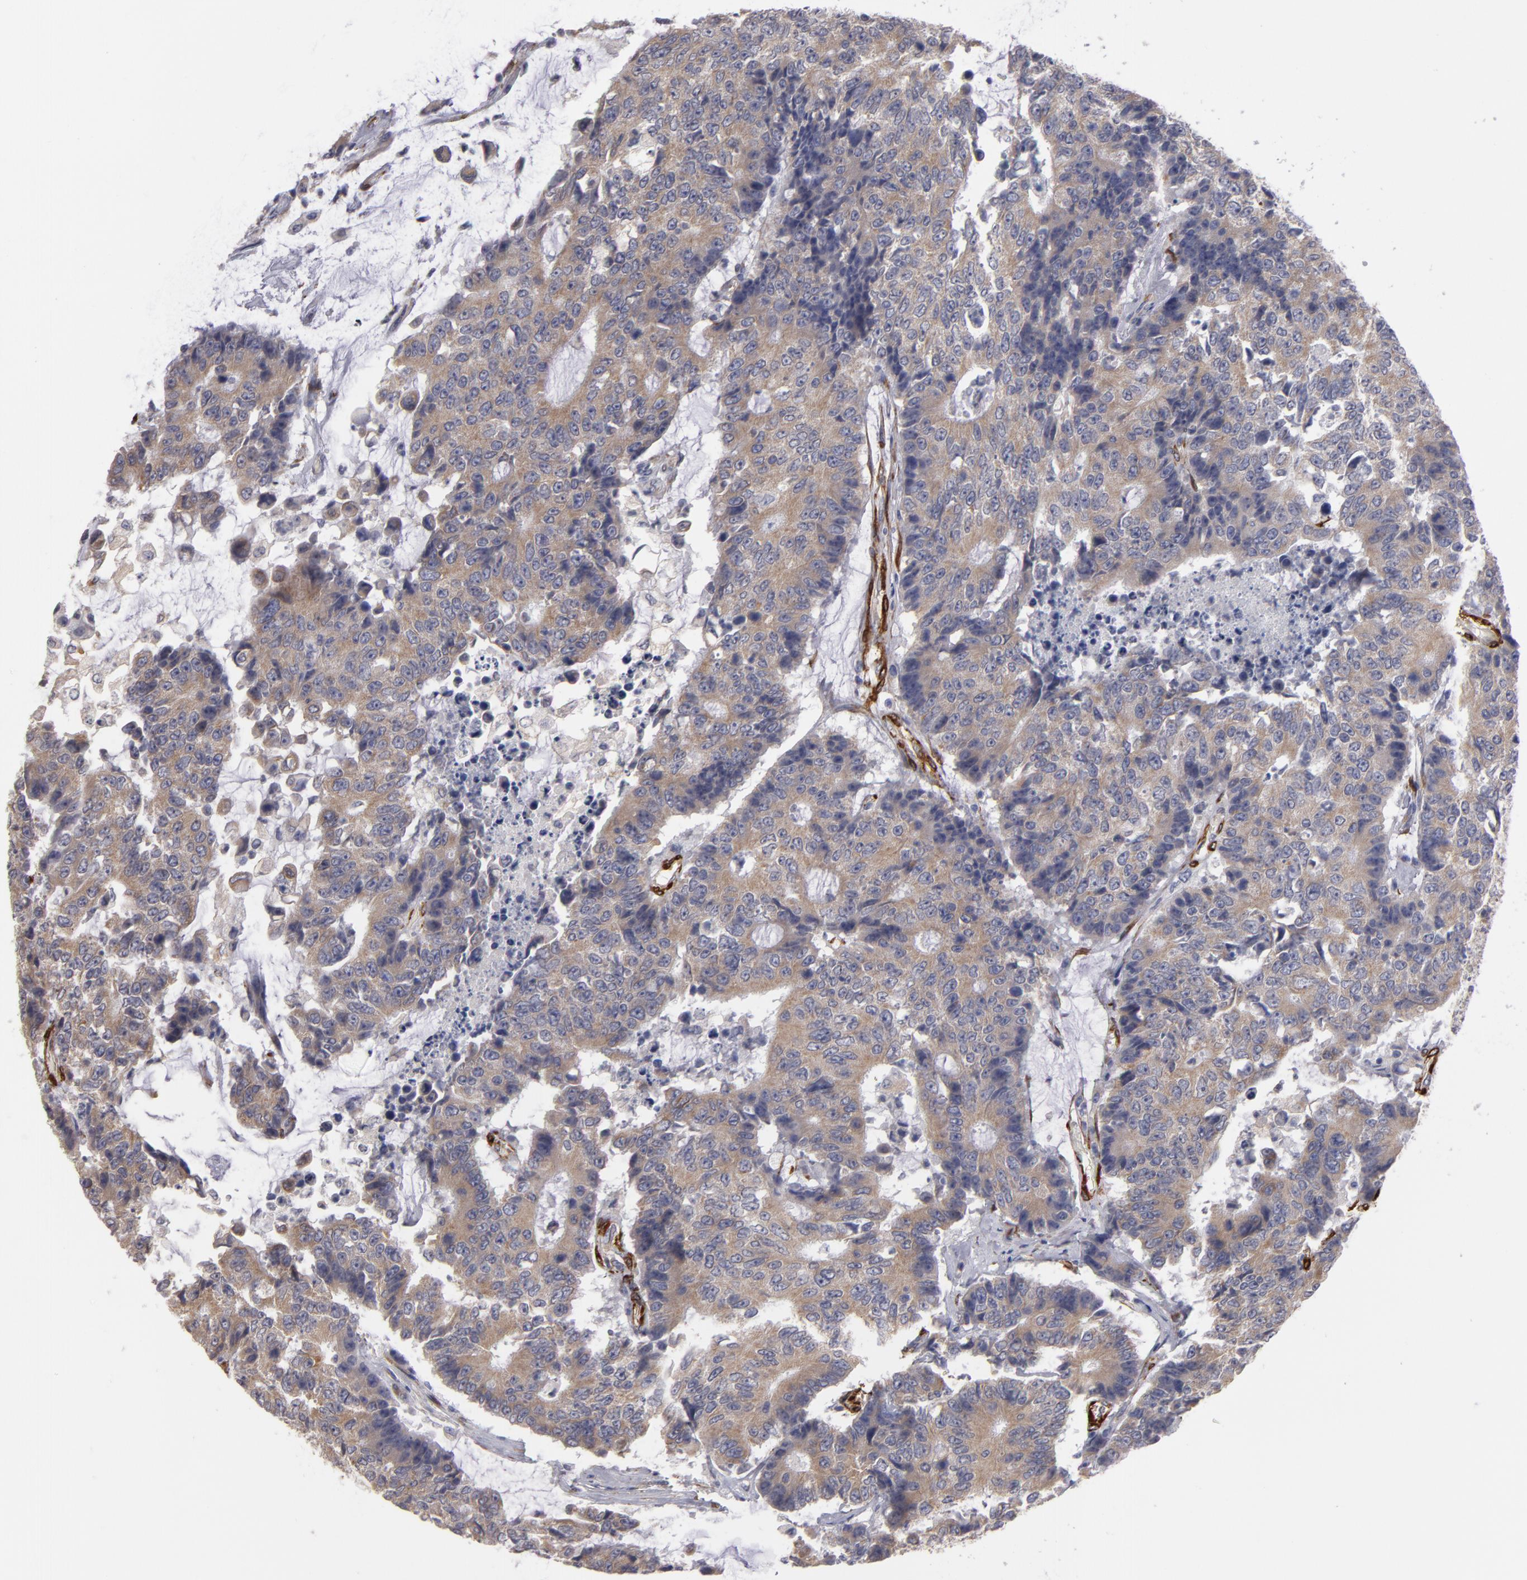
{"staining": {"intensity": "weak", "quantity": ">75%", "location": "cytoplasmic/membranous"}, "tissue": "colorectal cancer", "cell_type": "Tumor cells", "image_type": "cancer", "snomed": [{"axis": "morphology", "description": "Adenocarcinoma, NOS"}, {"axis": "topography", "description": "Colon"}], "caption": "A micrograph showing weak cytoplasmic/membranous positivity in approximately >75% of tumor cells in colorectal adenocarcinoma, as visualized by brown immunohistochemical staining.", "gene": "SLMAP", "patient": {"sex": "female", "age": 86}}